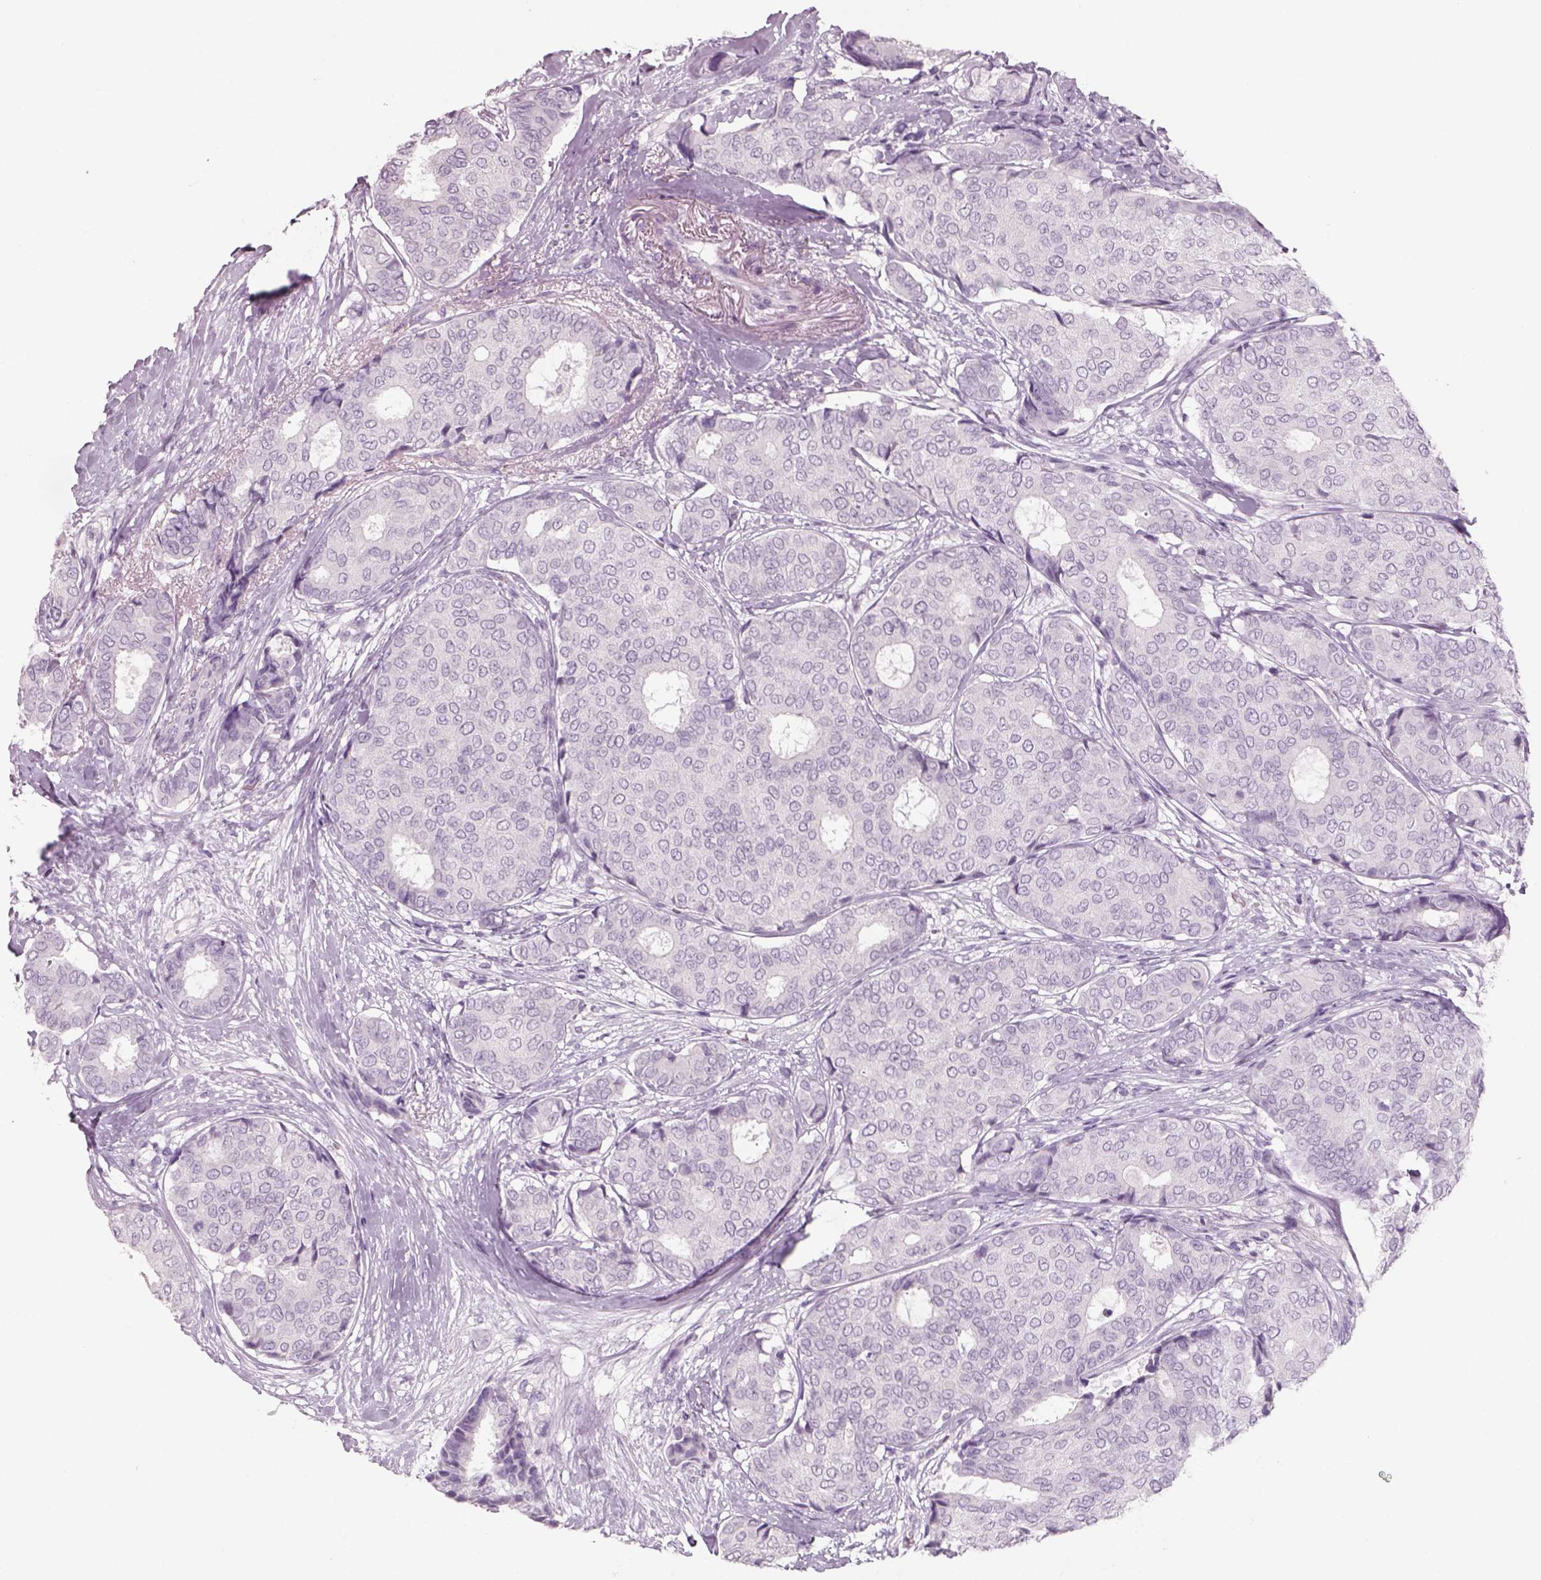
{"staining": {"intensity": "negative", "quantity": "none", "location": "none"}, "tissue": "breast cancer", "cell_type": "Tumor cells", "image_type": "cancer", "snomed": [{"axis": "morphology", "description": "Duct carcinoma"}, {"axis": "topography", "description": "Breast"}], "caption": "Tumor cells are negative for protein expression in human breast cancer.", "gene": "SLC6A2", "patient": {"sex": "female", "age": 75}}